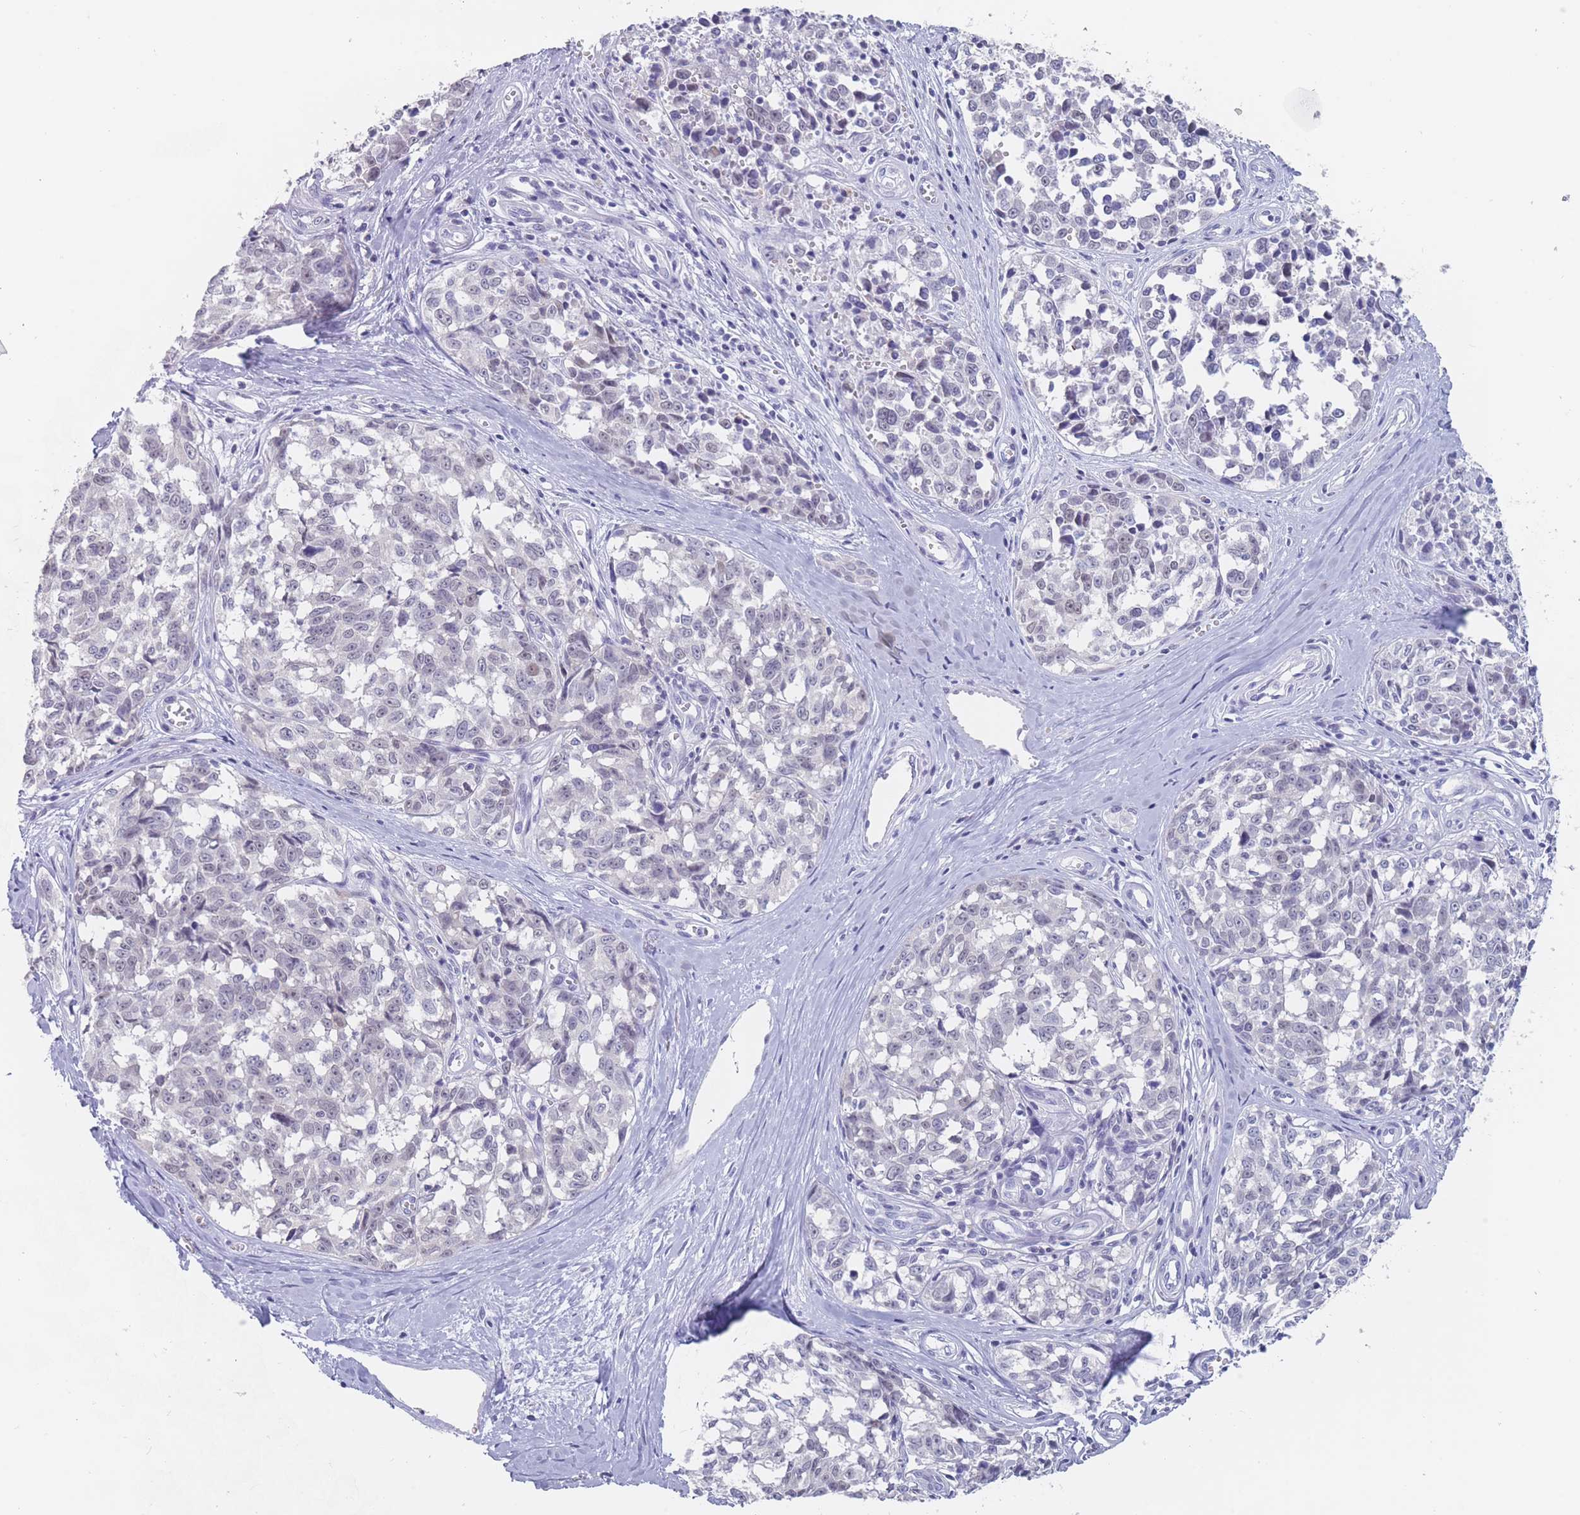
{"staining": {"intensity": "negative", "quantity": "none", "location": "none"}, "tissue": "melanoma", "cell_type": "Tumor cells", "image_type": "cancer", "snomed": [{"axis": "morphology", "description": "Normal tissue, NOS"}, {"axis": "morphology", "description": "Malignant melanoma, NOS"}, {"axis": "topography", "description": "Skin"}], "caption": "An immunohistochemistry (IHC) micrograph of melanoma is shown. There is no staining in tumor cells of melanoma.", "gene": "CYP51A1", "patient": {"sex": "female", "age": 64}}